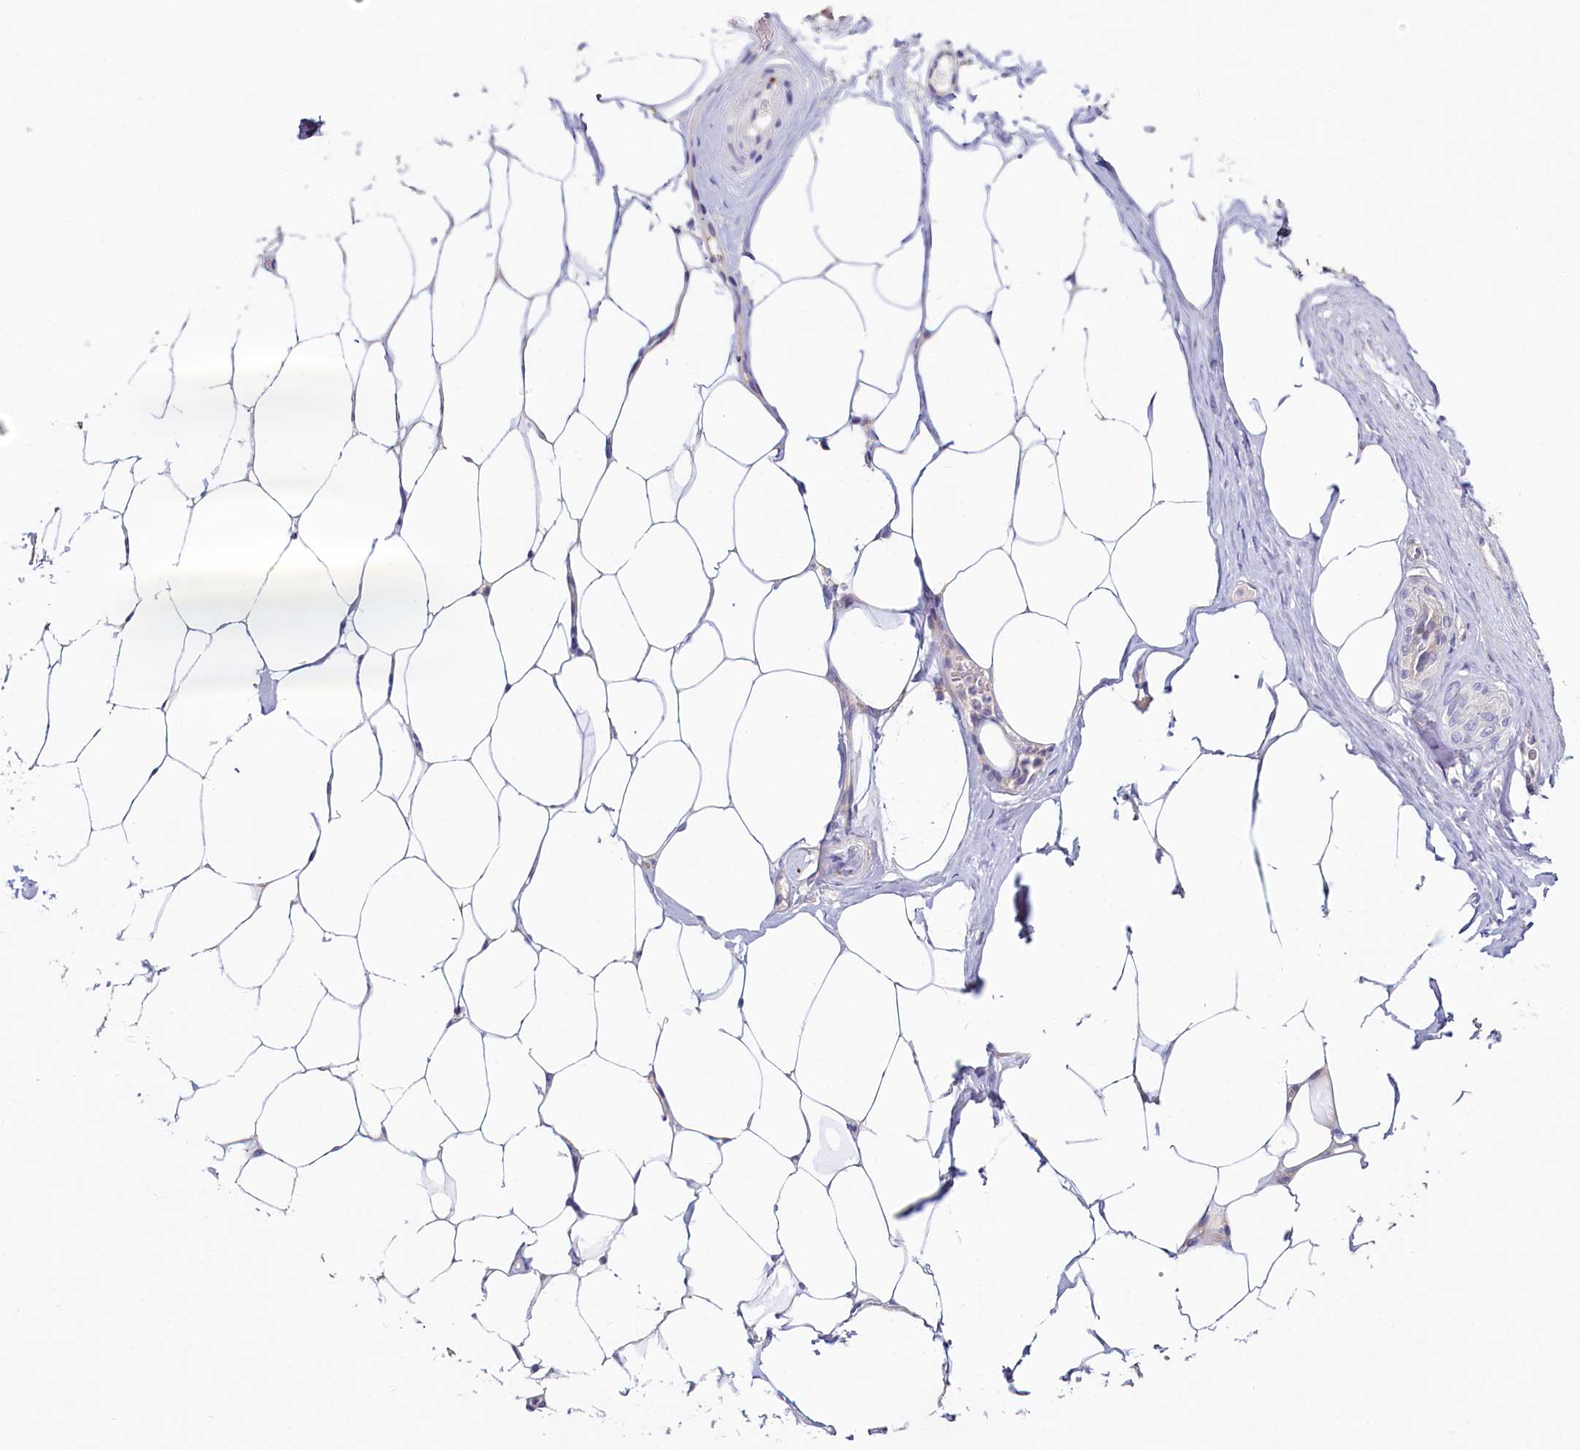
{"staining": {"intensity": "negative", "quantity": "none", "location": "none"}, "tissue": "adipose tissue", "cell_type": "Adipocytes", "image_type": "normal", "snomed": [{"axis": "morphology", "description": "Normal tissue, NOS"}, {"axis": "morphology", "description": "Adenocarcinoma, Low grade"}, {"axis": "topography", "description": "Prostate"}, {"axis": "topography", "description": "Peripheral nerve tissue"}], "caption": "There is no significant expression in adipocytes of adipose tissue. Brightfield microscopy of IHC stained with DAB (brown) and hematoxylin (blue), captured at high magnification.", "gene": "PDE6D", "patient": {"sex": "male", "age": 63}}